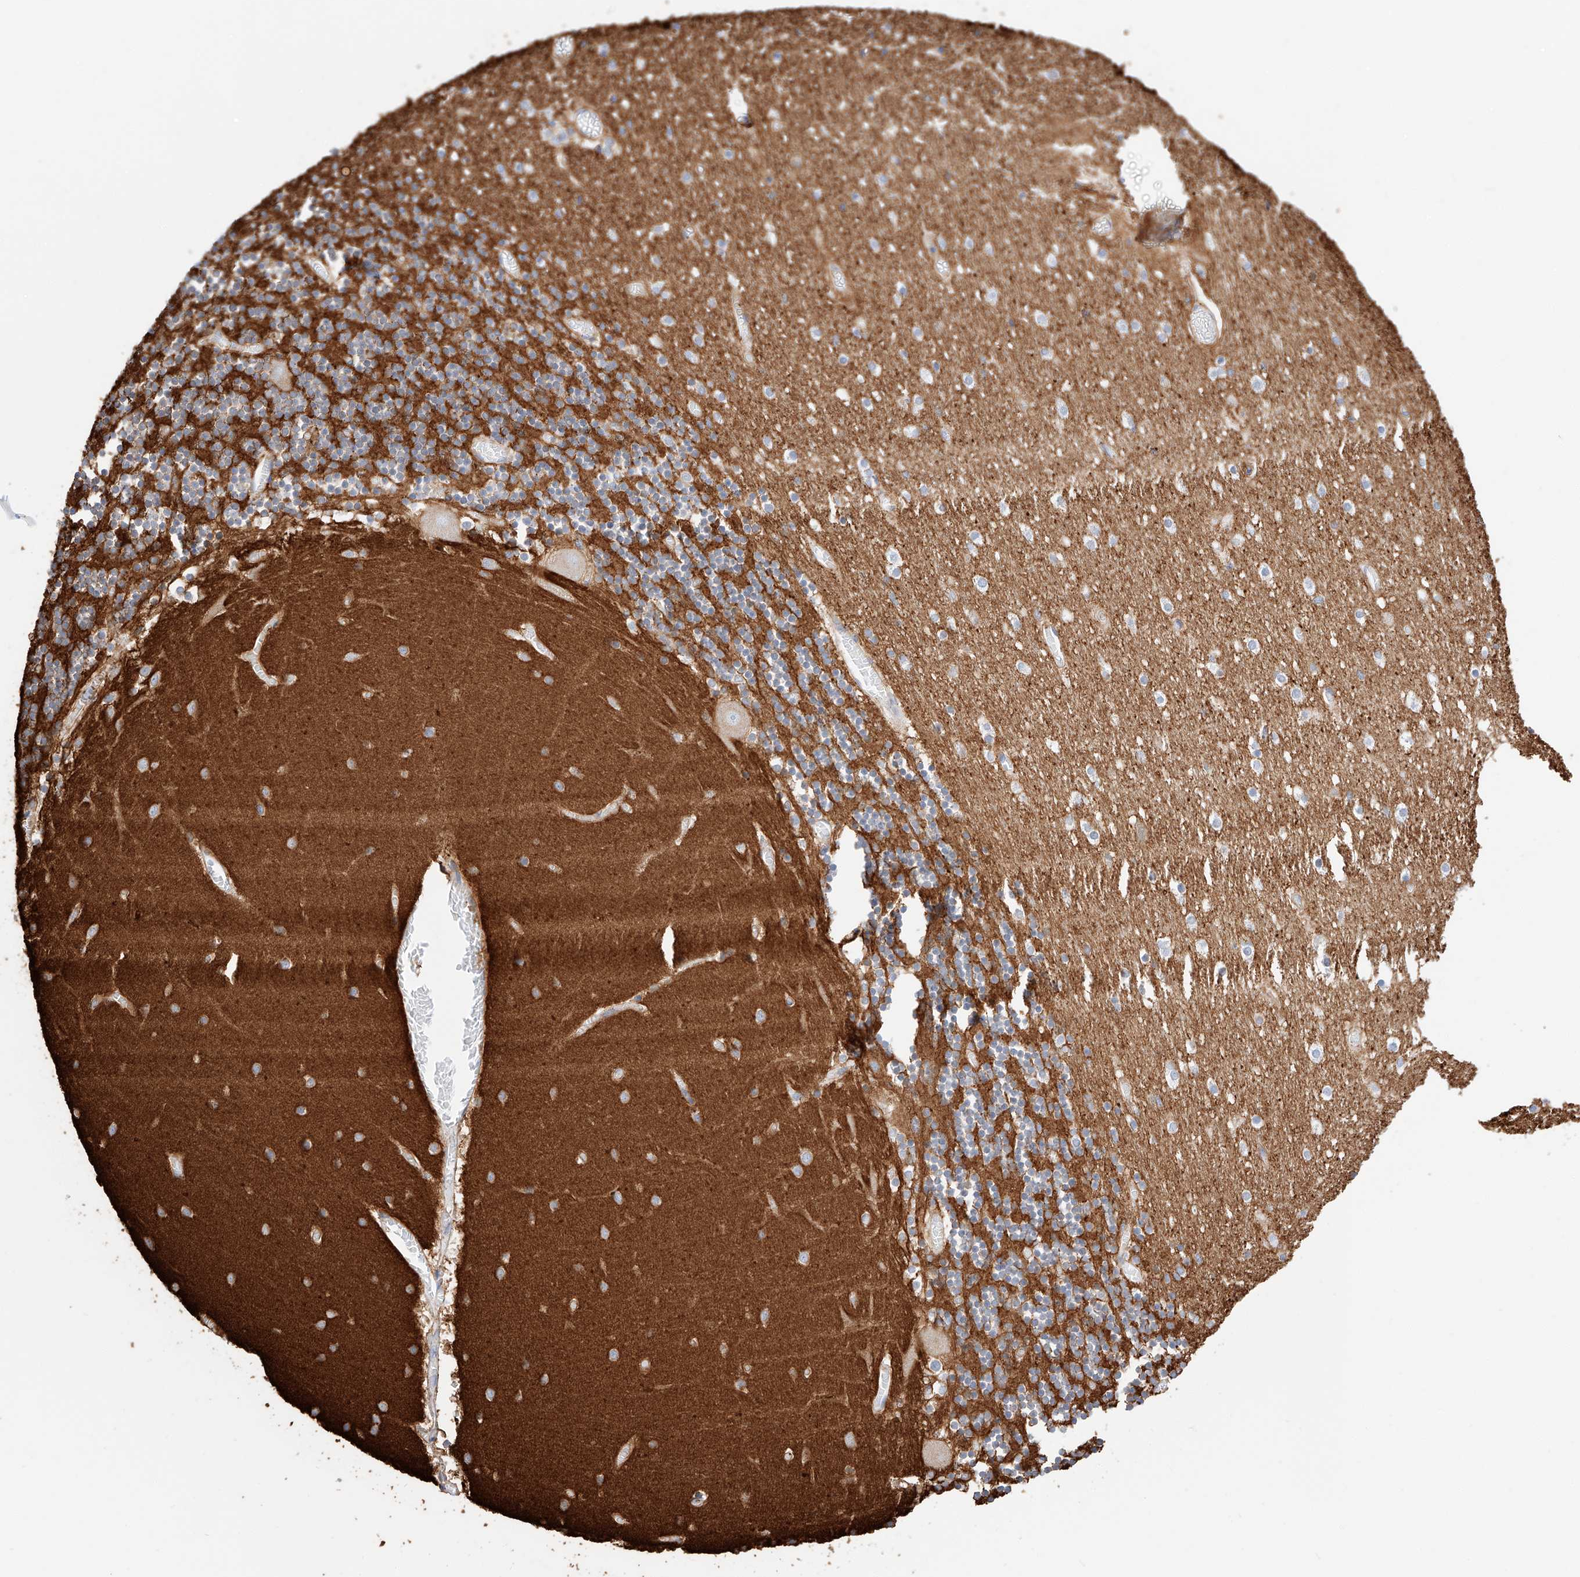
{"staining": {"intensity": "moderate", "quantity": ">75%", "location": "cytoplasmic/membranous"}, "tissue": "cerebellum", "cell_type": "Cells in granular layer", "image_type": "normal", "snomed": [{"axis": "morphology", "description": "Normal tissue, NOS"}, {"axis": "topography", "description": "Cerebellum"}], "caption": "Cerebellum stained for a protein (brown) displays moderate cytoplasmic/membranous positive positivity in about >75% of cells in granular layer.", "gene": "ENSG00000259132", "patient": {"sex": "female", "age": 28}}